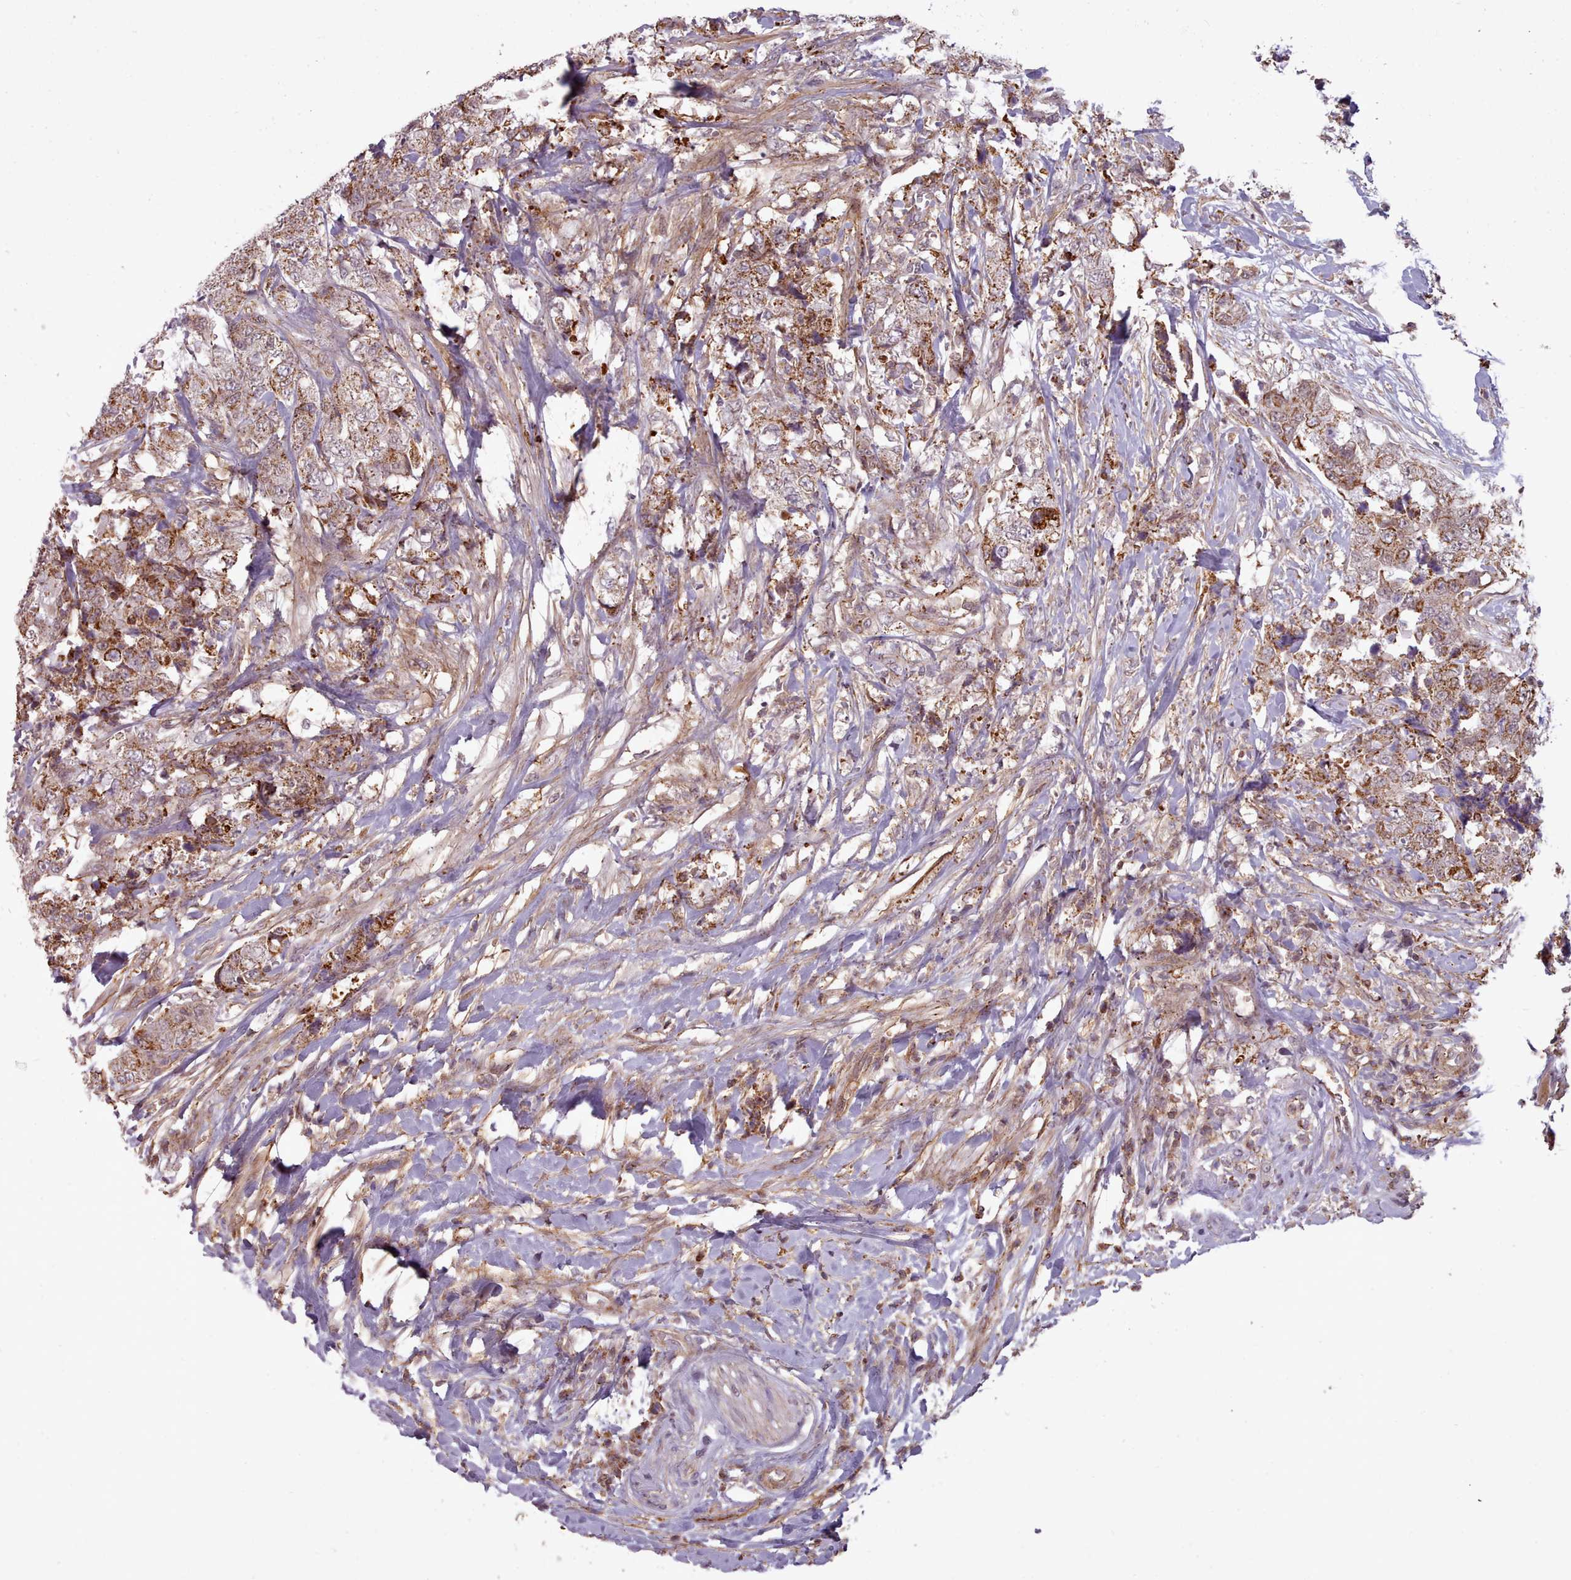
{"staining": {"intensity": "moderate", "quantity": ">75%", "location": "cytoplasmic/membranous"}, "tissue": "urothelial cancer", "cell_type": "Tumor cells", "image_type": "cancer", "snomed": [{"axis": "morphology", "description": "Urothelial carcinoma, High grade"}, {"axis": "topography", "description": "Urinary bladder"}], "caption": "IHC photomicrograph of neoplastic tissue: urothelial cancer stained using immunohistochemistry displays medium levels of moderate protein expression localized specifically in the cytoplasmic/membranous of tumor cells, appearing as a cytoplasmic/membranous brown color.", "gene": "ZMYM4", "patient": {"sex": "female", "age": 78}}